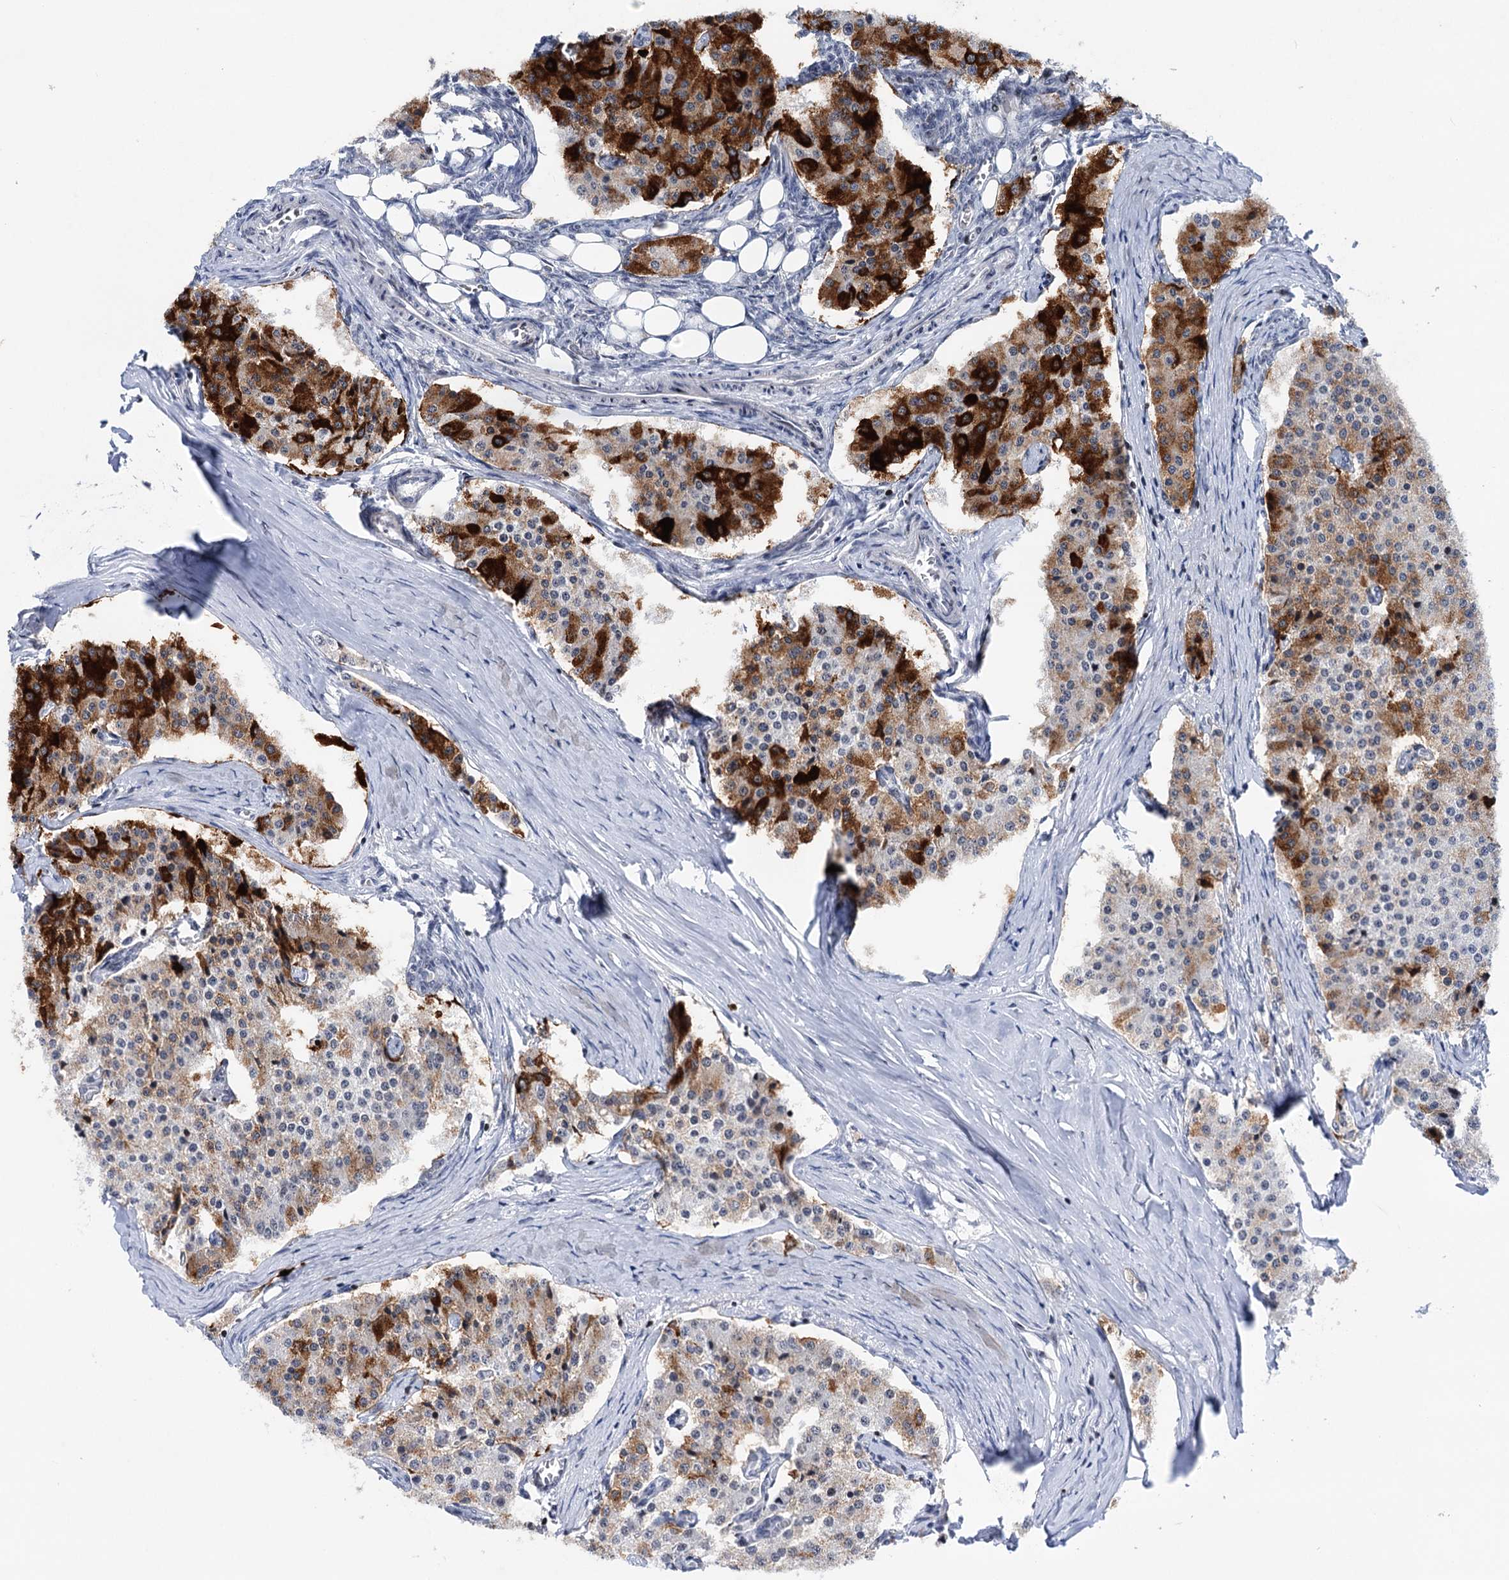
{"staining": {"intensity": "strong", "quantity": "25%-75%", "location": "cytoplasmic/membranous"}, "tissue": "carcinoid", "cell_type": "Tumor cells", "image_type": "cancer", "snomed": [{"axis": "morphology", "description": "Carcinoid, malignant, NOS"}, {"axis": "topography", "description": "Colon"}], "caption": "Malignant carcinoid tissue reveals strong cytoplasmic/membranous staining in approximately 25%-75% of tumor cells", "gene": "ZCCHC10", "patient": {"sex": "female", "age": 52}}